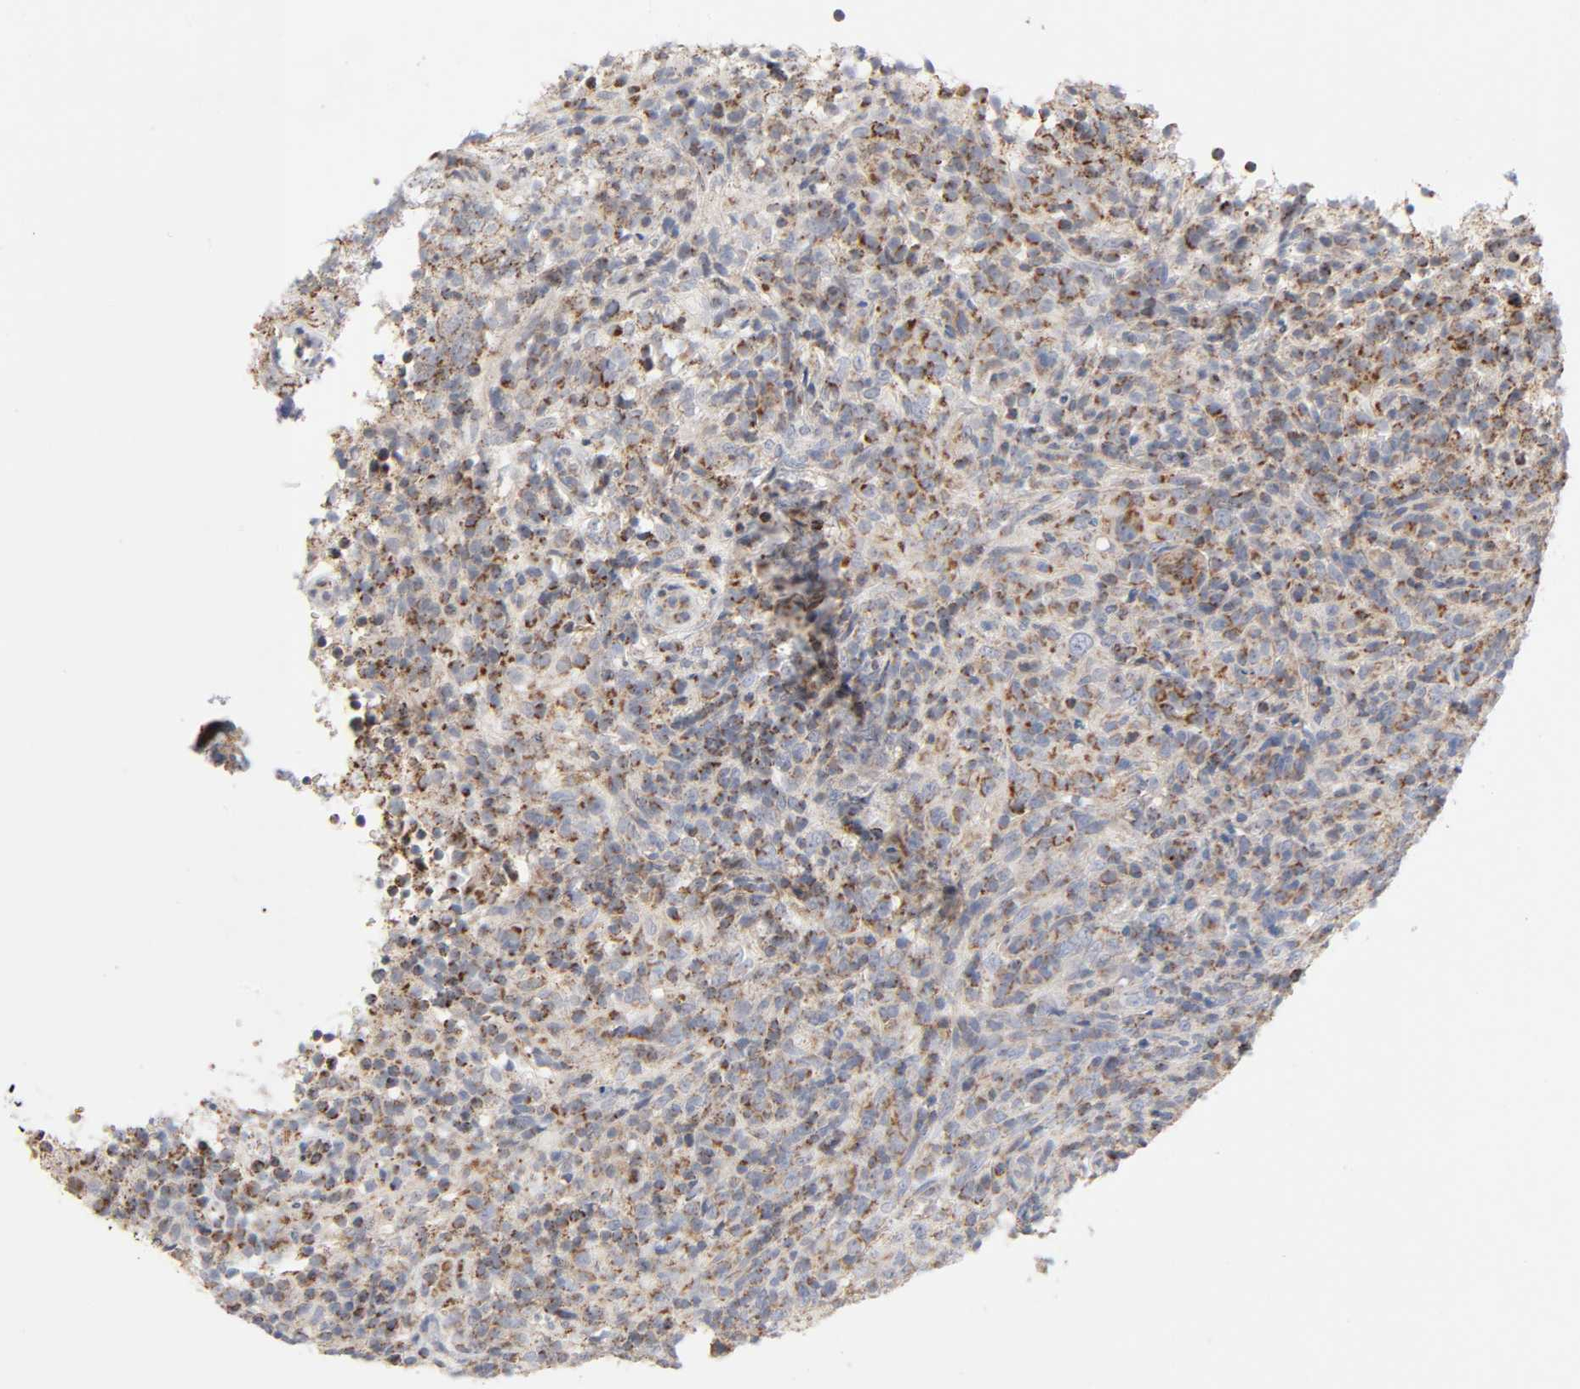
{"staining": {"intensity": "moderate", "quantity": ">75%", "location": "cytoplasmic/membranous"}, "tissue": "lymphoma", "cell_type": "Tumor cells", "image_type": "cancer", "snomed": [{"axis": "morphology", "description": "Malignant lymphoma, non-Hodgkin's type, High grade"}, {"axis": "topography", "description": "Lymph node"}], "caption": "Malignant lymphoma, non-Hodgkin's type (high-grade) tissue shows moderate cytoplasmic/membranous staining in approximately >75% of tumor cells", "gene": "SYT16", "patient": {"sex": "female", "age": 76}}